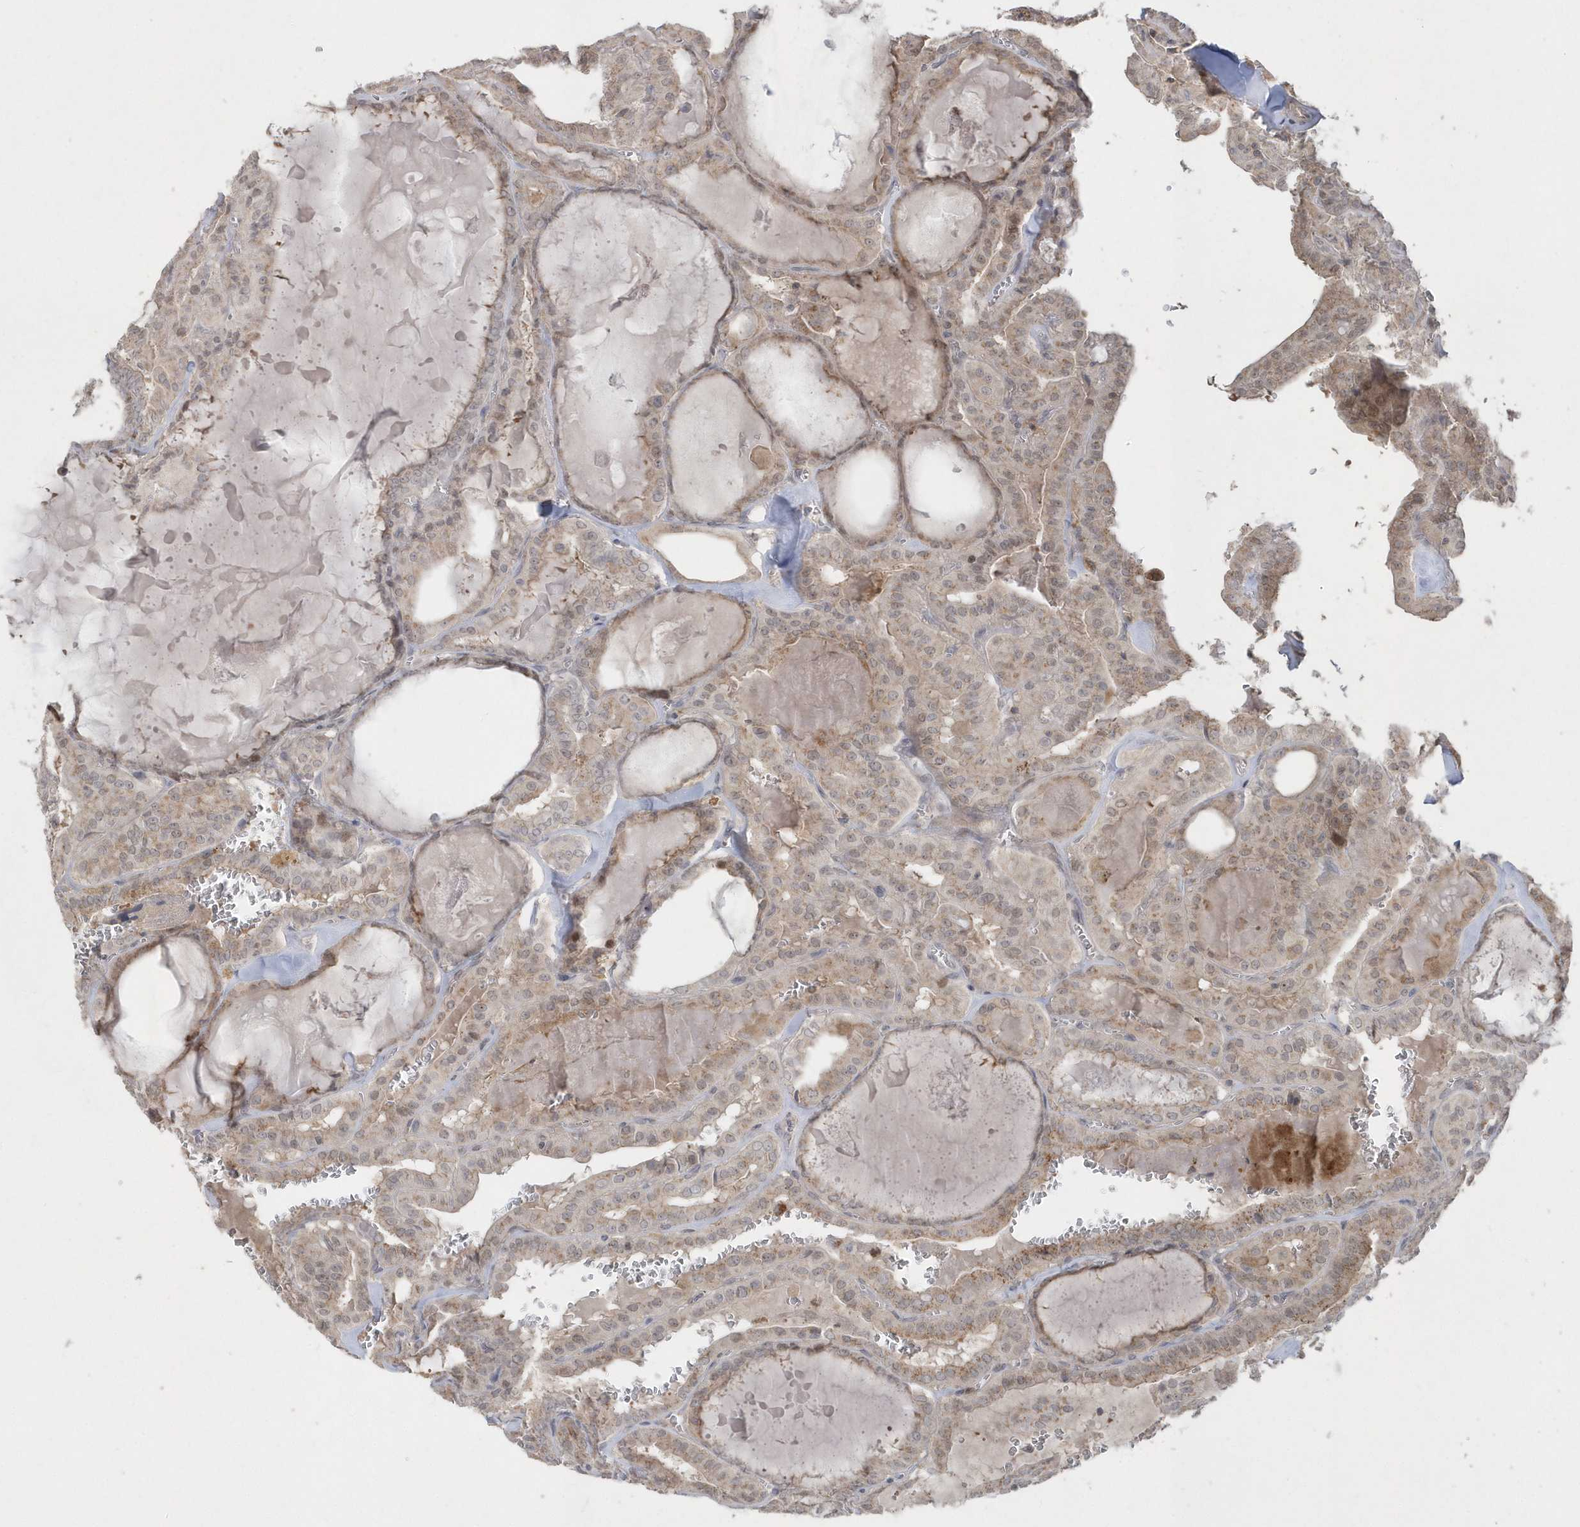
{"staining": {"intensity": "weak", "quantity": "25%-75%", "location": "cytoplasmic/membranous,nuclear"}, "tissue": "thyroid cancer", "cell_type": "Tumor cells", "image_type": "cancer", "snomed": [{"axis": "morphology", "description": "Papillary adenocarcinoma, NOS"}, {"axis": "topography", "description": "Thyroid gland"}], "caption": "Immunohistochemistry (IHC) of human thyroid papillary adenocarcinoma exhibits low levels of weak cytoplasmic/membranous and nuclear staining in approximately 25%-75% of tumor cells.", "gene": "GEMIN6", "patient": {"sex": "male", "age": 52}}